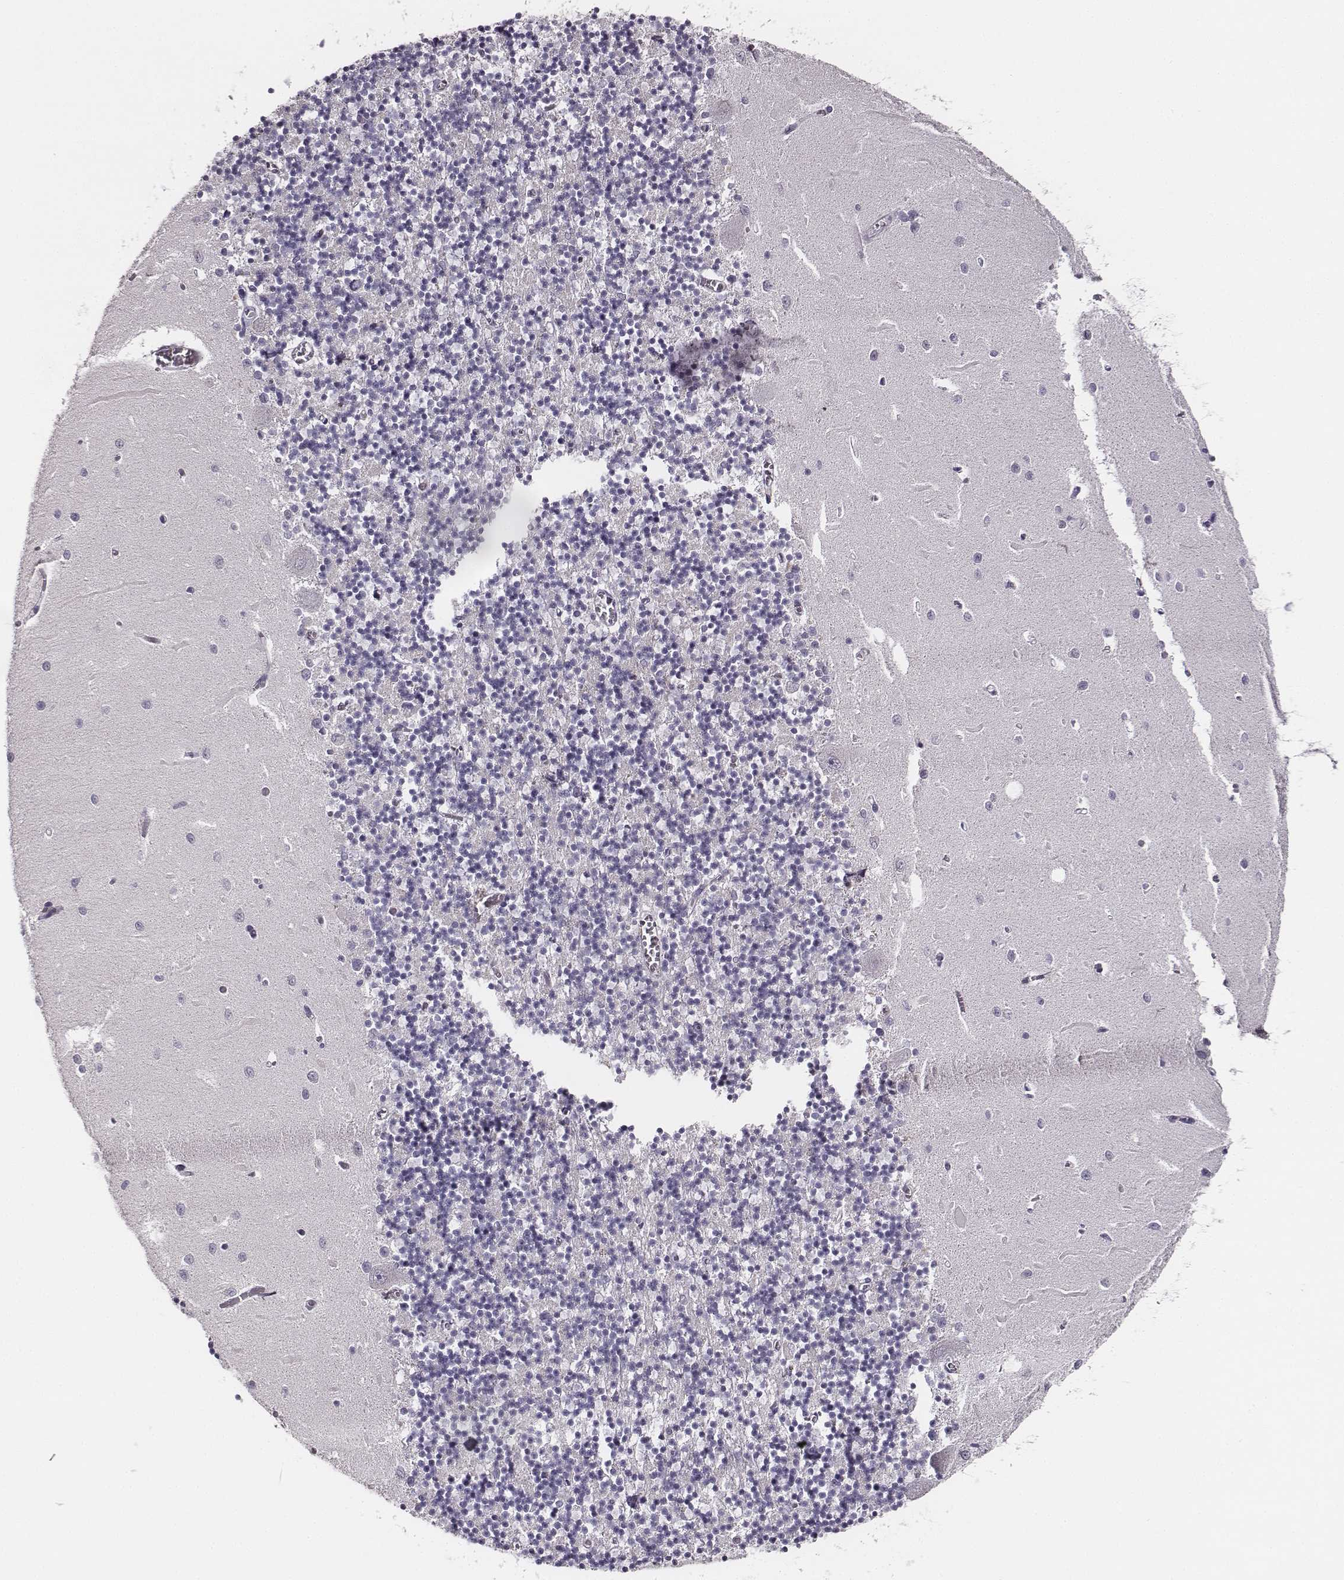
{"staining": {"intensity": "negative", "quantity": "none", "location": "none"}, "tissue": "cerebellum", "cell_type": "Cells in granular layer", "image_type": "normal", "snomed": [{"axis": "morphology", "description": "Normal tissue, NOS"}, {"axis": "topography", "description": "Cerebellum"}], "caption": "A high-resolution photomicrograph shows immunohistochemistry staining of unremarkable cerebellum, which exhibits no significant staining in cells in granular layer. (DAB (3,3'-diaminobenzidine) immunohistochemistry (IHC) with hematoxylin counter stain).", "gene": "UBL4B", "patient": {"sex": "female", "age": 64}}